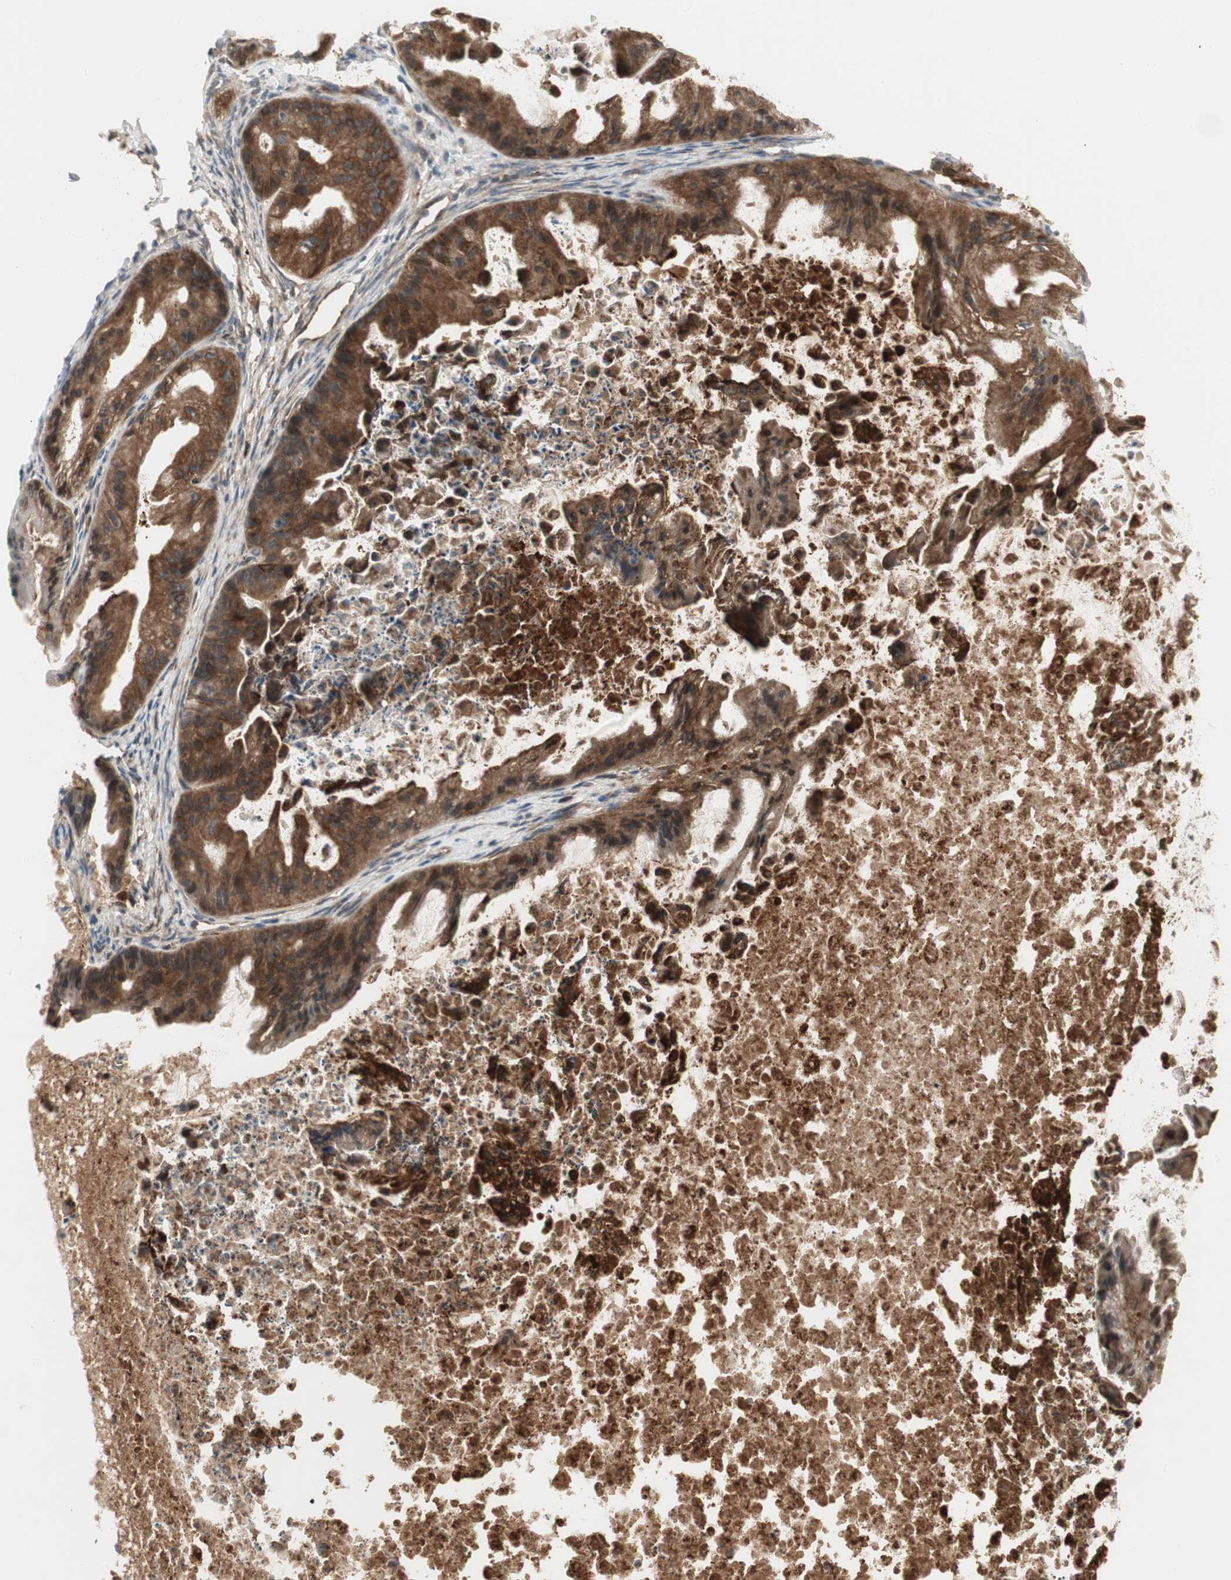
{"staining": {"intensity": "strong", "quantity": ">75%", "location": "cytoplasmic/membranous"}, "tissue": "ovarian cancer", "cell_type": "Tumor cells", "image_type": "cancer", "snomed": [{"axis": "morphology", "description": "Cystadenocarcinoma, mucinous, NOS"}, {"axis": "topography", "description": "Ovary"}], "caption": "Ovarian cancer was stained to show a protein in brown. There is high levels of strong cytoplasmic/membranous expression in about >75% of tumor cells. (DAB (3,3'-diaminobenzidine) IHC with brightfield microscopy, high magnification).", "gene": "PRKG1", "patient": {"sex": "female", "age": 37}}